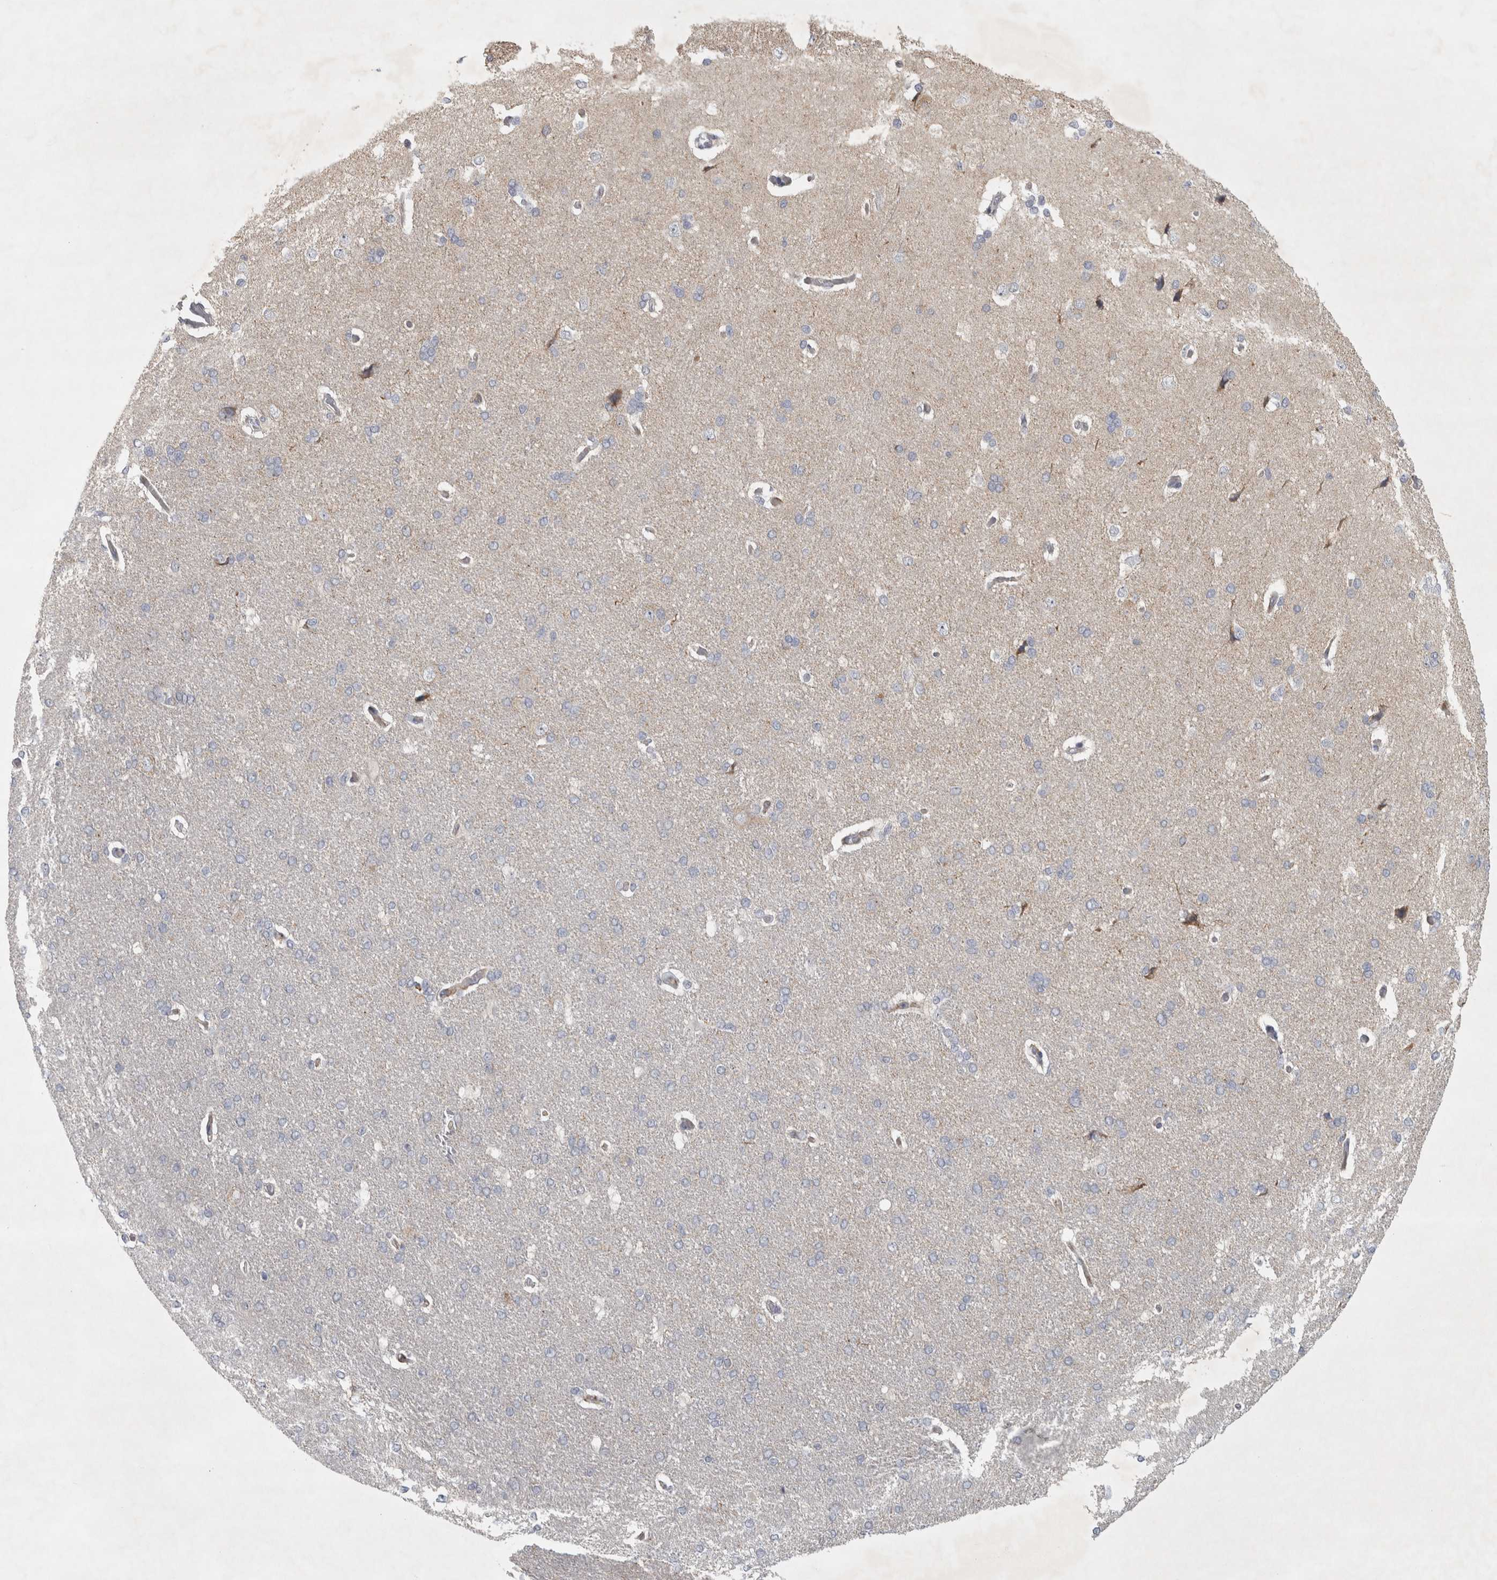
{"staining": {"intensity": "weak", "quantity": "25%-75%", "location": "cytoplasmic/membranous"}, "tissue": "cerebral cortex", "cell_type": "Endothelial cells", "image_type": "normal", "snomed": [{"axis": "morphology", "description": "Normal tissue, NOS"}, {"axis": "topography", "description": "Cerebral cortex"}], "caption": "This is a micrograph of IHC staining of benign cerebral cortex, which shows weak staining in the cytoplasmic/membranous of endothelial cells.", "gene": "PTPRN2", "patient": {"sex": "male", "age": 62}}